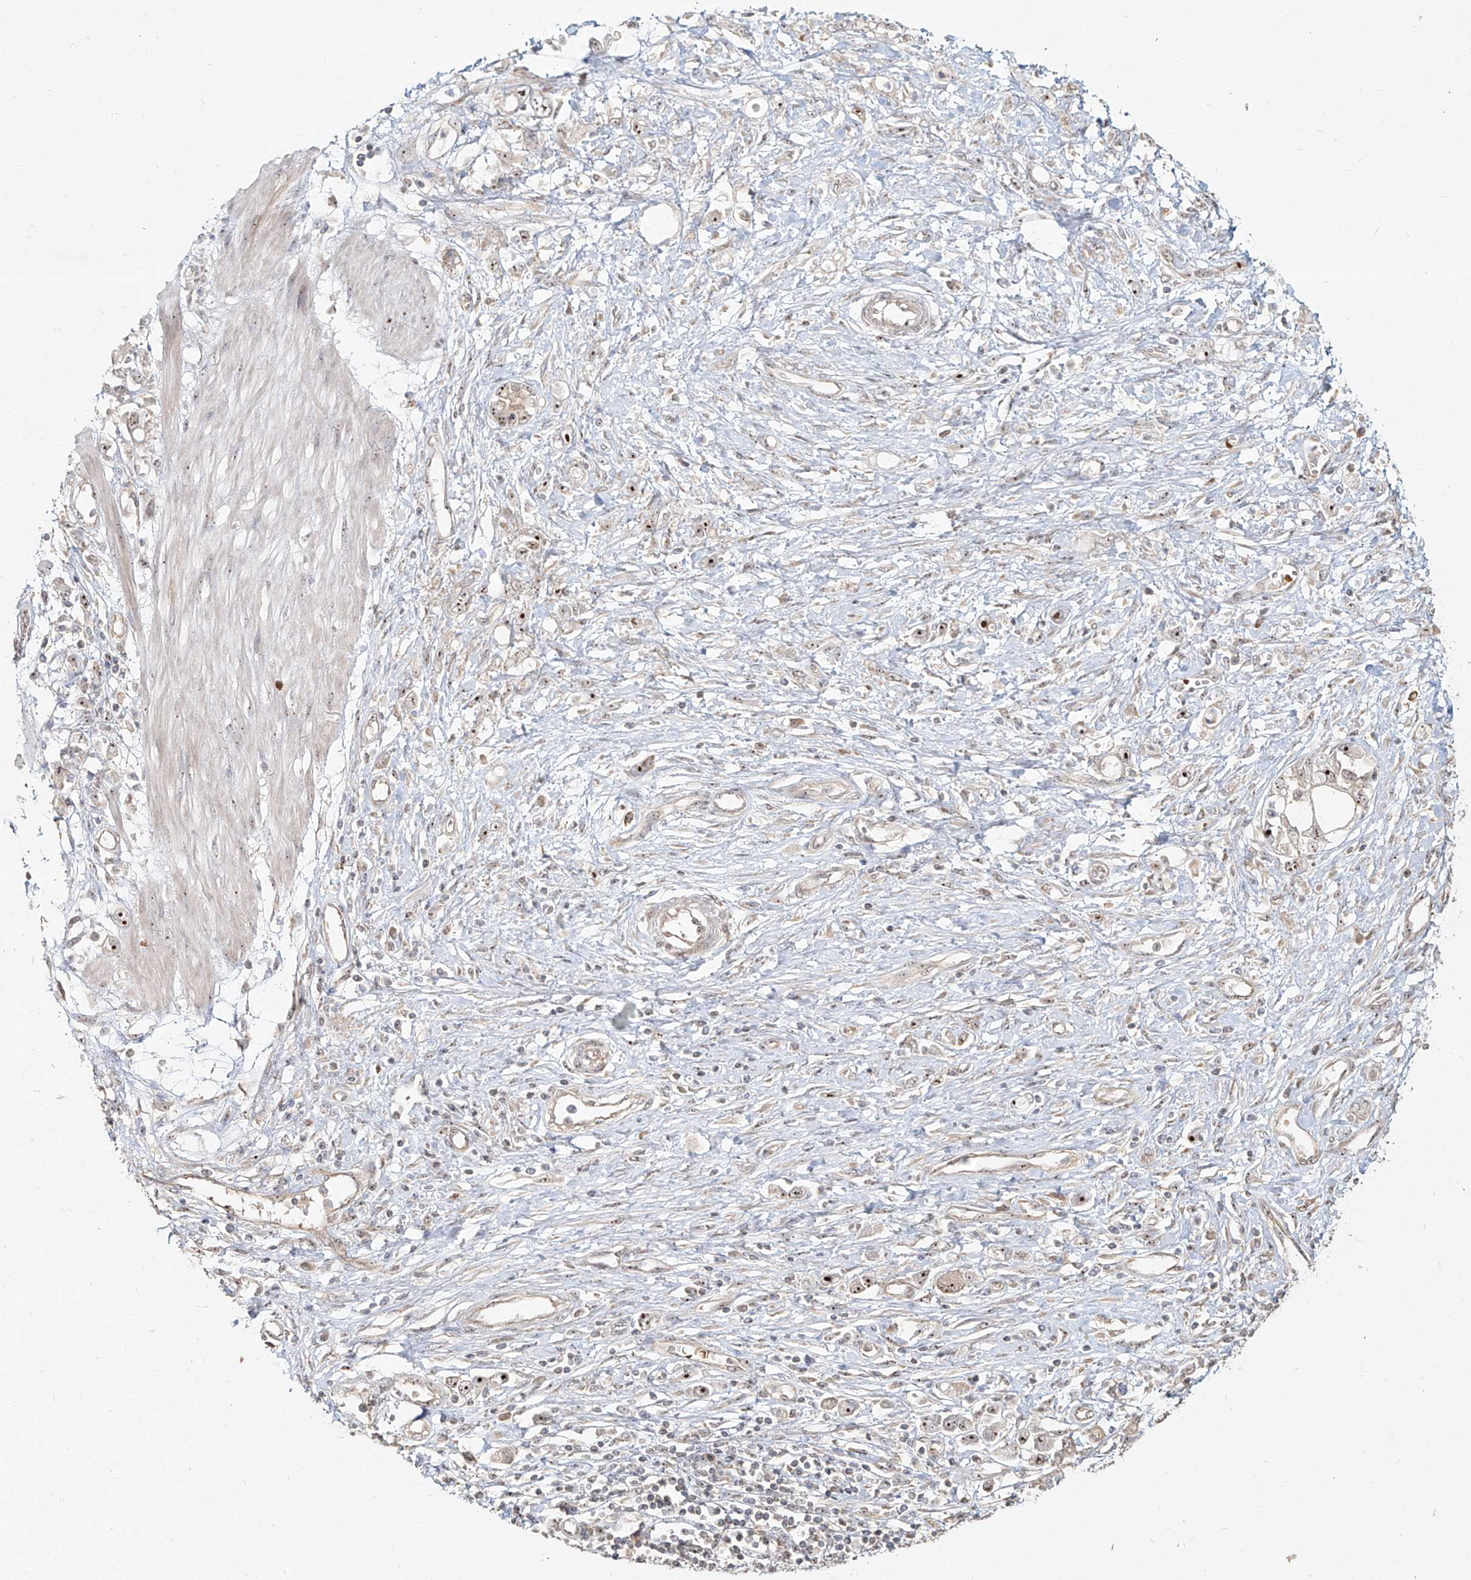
{"staining": {"intensity": "moderate", "quantity": ">75%", "location": "nuclear"}, "tissue": "stomach cancer", "cell_type": "Tumor cells", "image_type": "cancer", "snomed": [{"axis": "morphology", "description": "Adenocarcinoma, NOS"}, {"axis": "topography", "description": "Stomach"}], "caption": "Immunohistochemical staining of stomach adenocarcinoma reveals medium levels of moderate nuclear protein staining in about >75% of tumor cells. Immunohistochemistry (ihc) stains the protein in brown and the nuclei are stained blue.", "gene": "BYSL", "patient": {"sex": "female", "age": 76}}